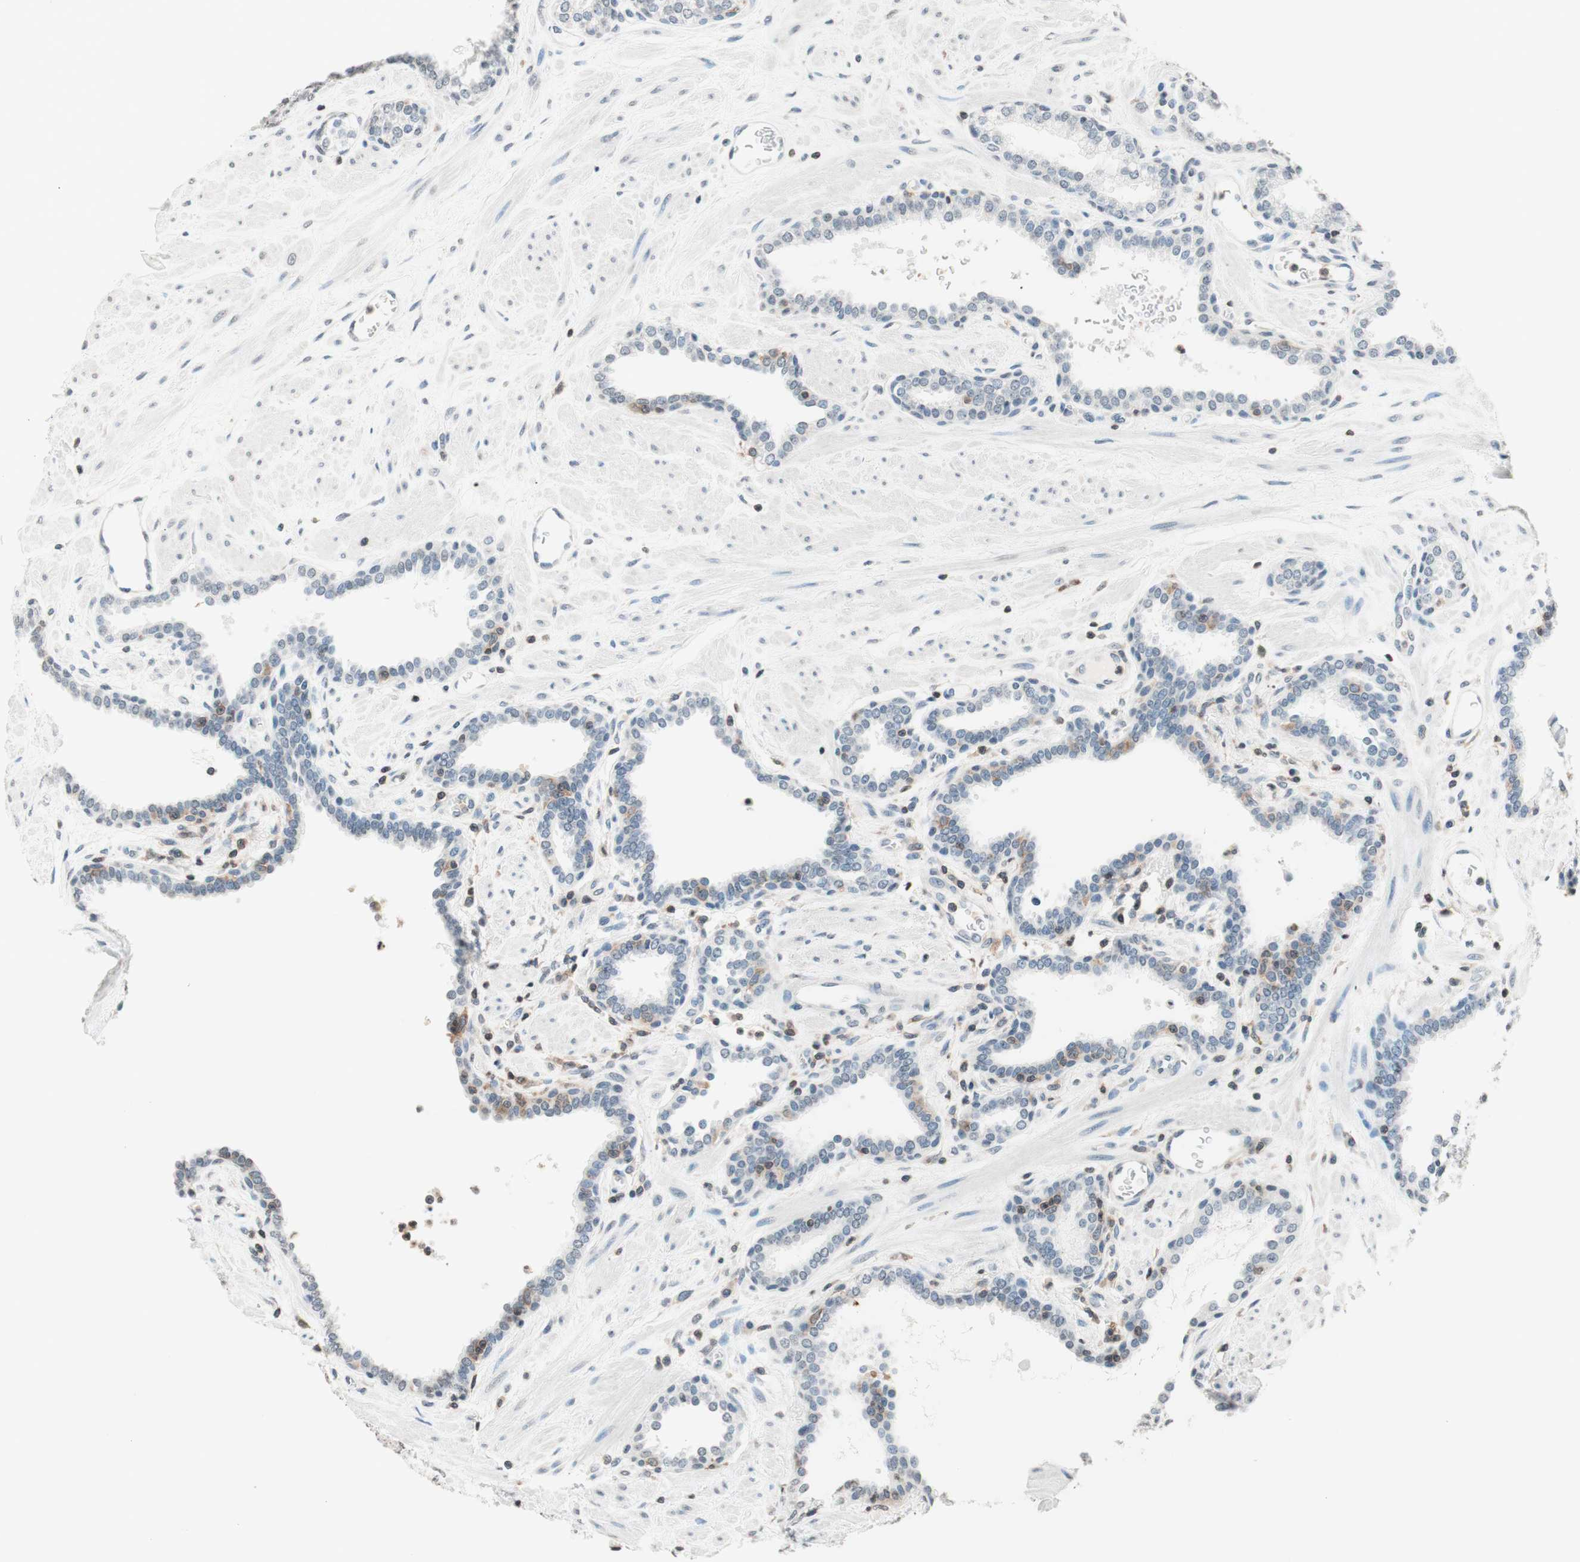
{"staining": {"intensity": "weak", "quantity": "<25%", "location": "cytoplasmic/membranous"}, "tissue": "prostate", "cell_type": "Glandular cells", "image_type": "normal", "snomed": [{"axis": "morphology", "description": "Normal tissue, NOS"}, {"axis": "topography", "description": "Prostate"}], "caption": "A high-resolution micrograph shows immunohistochemistry staining of normal prostate, which displays no significant staining in glandular cells.", "gene": "WIPF1", "patient": {"sex": "male", "age": 51}}